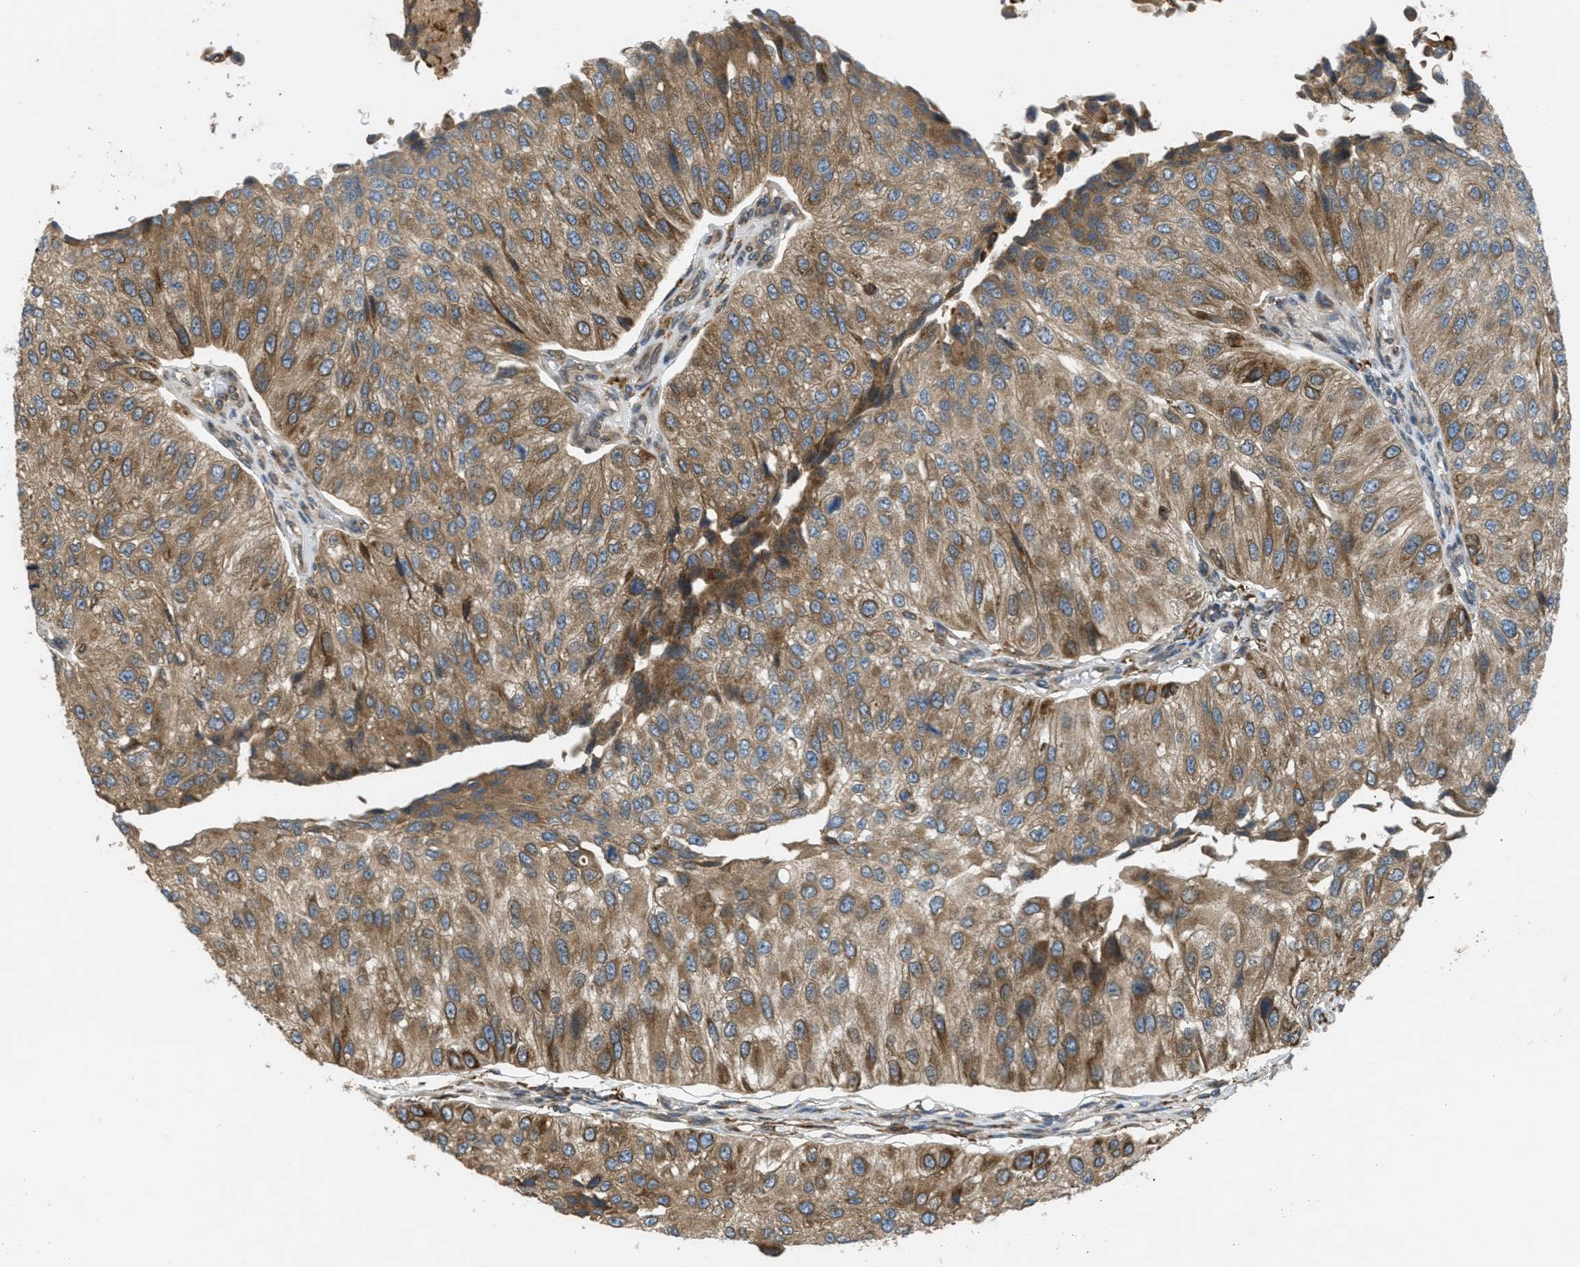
{"staining": {"intensity": "moderate", "quantity": ">75%", "location": "cytoplasmic/membranous"}, "tissue": "urothelial cancer", "cell_type": "Tumor cells", "image_type": "cancer", "snomed": [{"axis": "morphology", "description": "Urothelial carcinoma, High grade"}, {"axis": "topography", "description": "Kidney"}, {"axis": "topography", "description": "Urinary bladder"}], "caption": "Brown immunohistochemical staining in human urothelial cancer exhibits moderate cytoplasmic/membranous positivity in approximately >75% of tumor cells.", "gene": "PCDH18", "patient": {"sex": "male", "age": 77}}